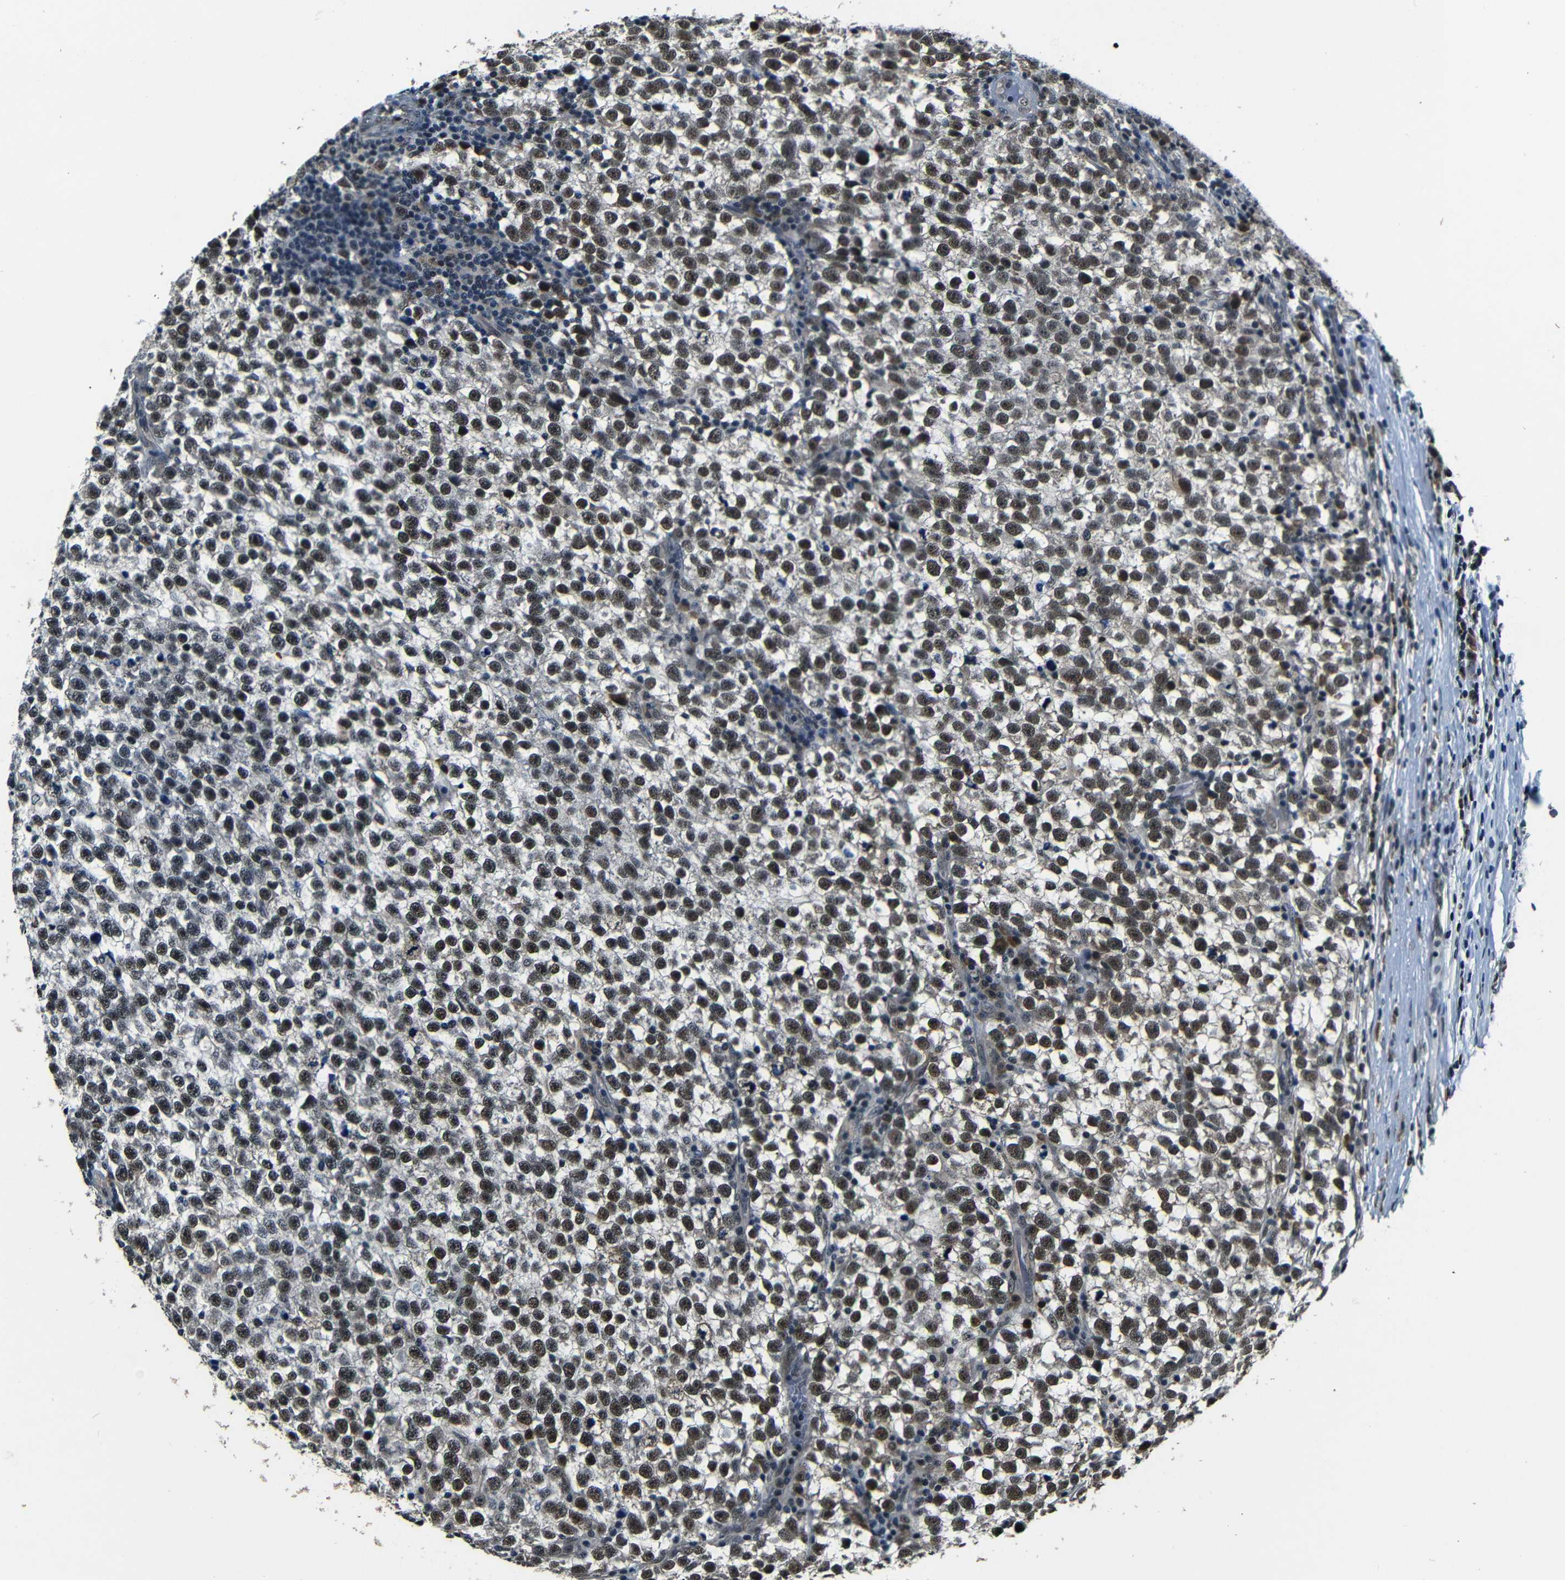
{"staining": {"intensity": "moderate", "quantity": ">75%", "location": "nuclear"}, "tissue": "testis cancer", "cell_type": "Tumor cells", "image_type": "cancer", "snomed": [{"axis": "morphology", "description": "Normal tissue, NOS"}, {"axis": "morphology", "description": "Seminoma, NOS"}, {"axis": "topography", "description": "Testis"}], "caption": "Protein expression analysis of seminoma (testis) shows moderate nuclear staining in approximately >75% of tumor cells.", "gene": "FOXD4", "patient": {"sex": "male", "age": 43}}